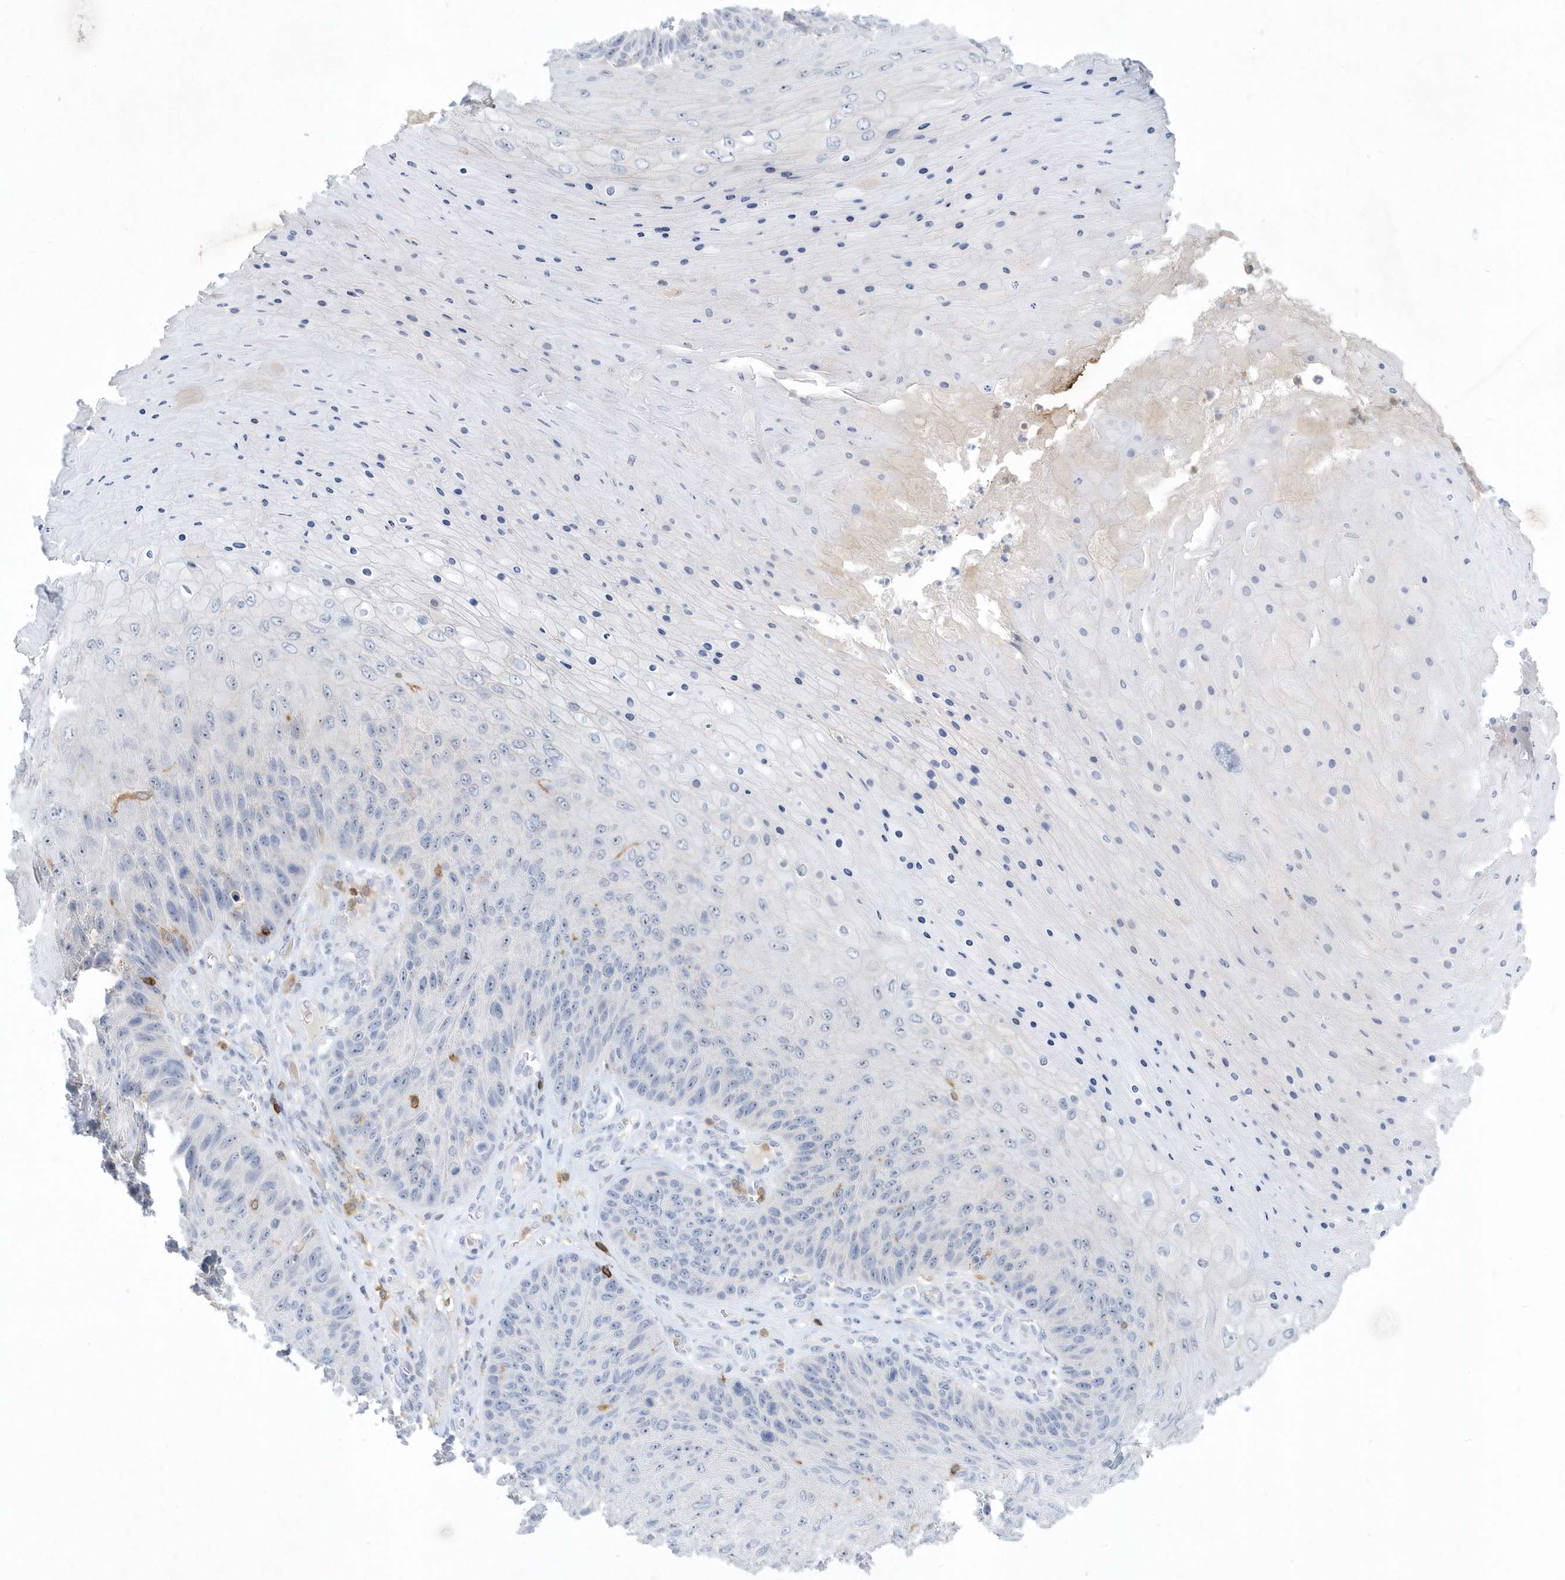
{"staining": {"intensity": "negative", "quantity": "none", "location": "none"}, "tissue": "skin cancer", "cell_type": "Tumor cells", "image_type": "cancer", "snomed": [{"axis": "morphology", "description": "Squamous cell carcinoma, NOS"}, {"axis": "topography", "description": "Skin"}], "caption": "Immunohistochemical staining of skin cancer (squamous cell carcinoma) reveals no significant staining in tumor cells. (DAB IHC, high magnification).", "gene": "PSD4", "patient": {"sex": "female", "age": 88}}